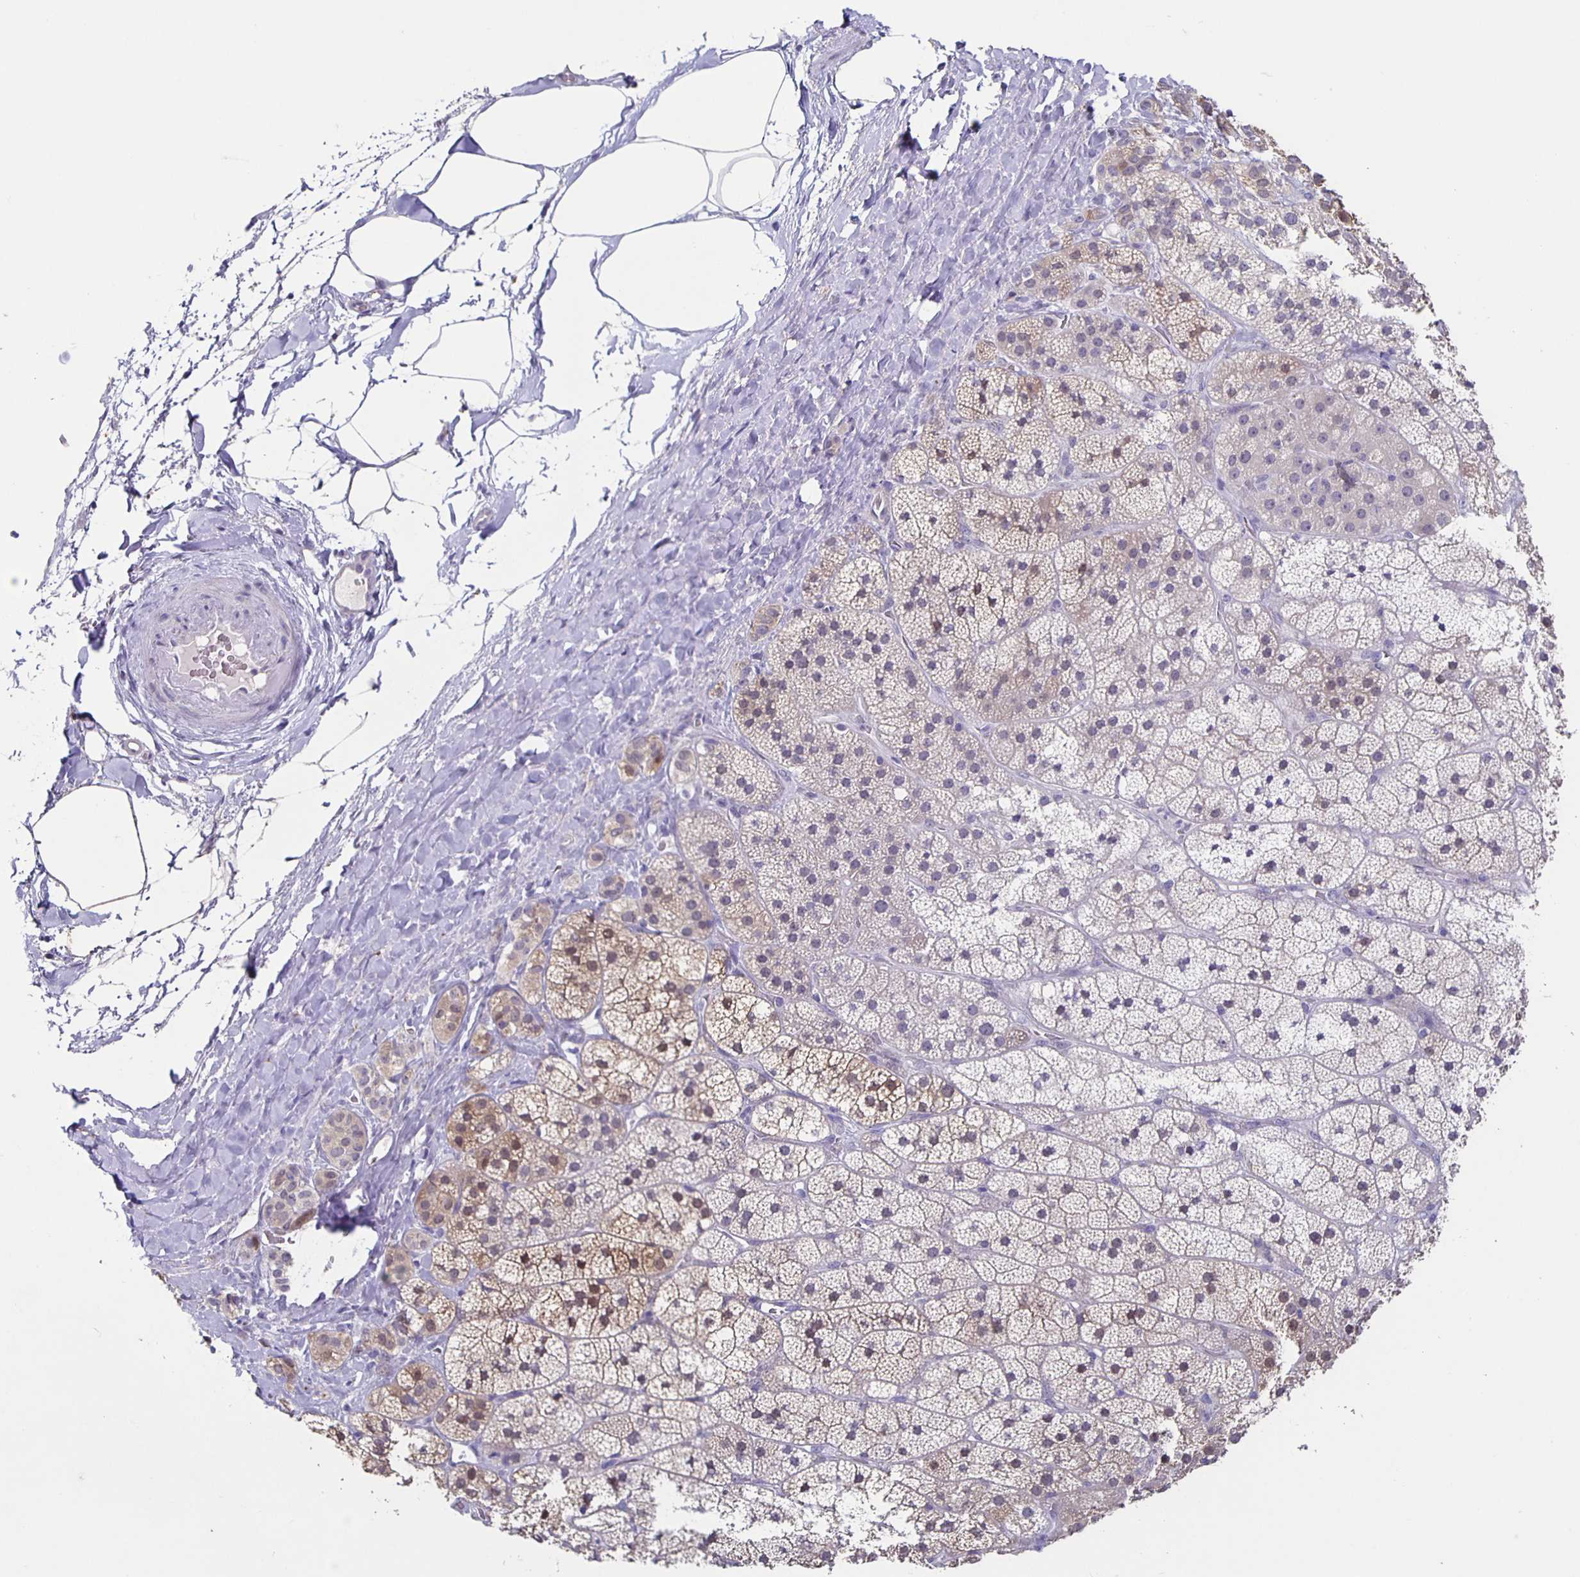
{"staining": {"intensity": "moderate", "quantity": "<25%", "location": "cytoplasmic/membranous,nuclear"}, "tissue": "adrenal gland", "cell_type": "Glandular cells", "image_type": "normal", "snomed": [{"axis": "morphology", "description": "Normal tissue, NOS"}, {"axis": "topography", "description": "Adrenal gland"}], "caption": "A brown stain shows moderate cytoplasmic/membranous,nuclear staining of a protein in glandular cells of benign adrenal gland. (IHC, brightfield microscopy, high magnification).", "gene": "CARNS1", "patient": {"sex": "male", "age": 57}}